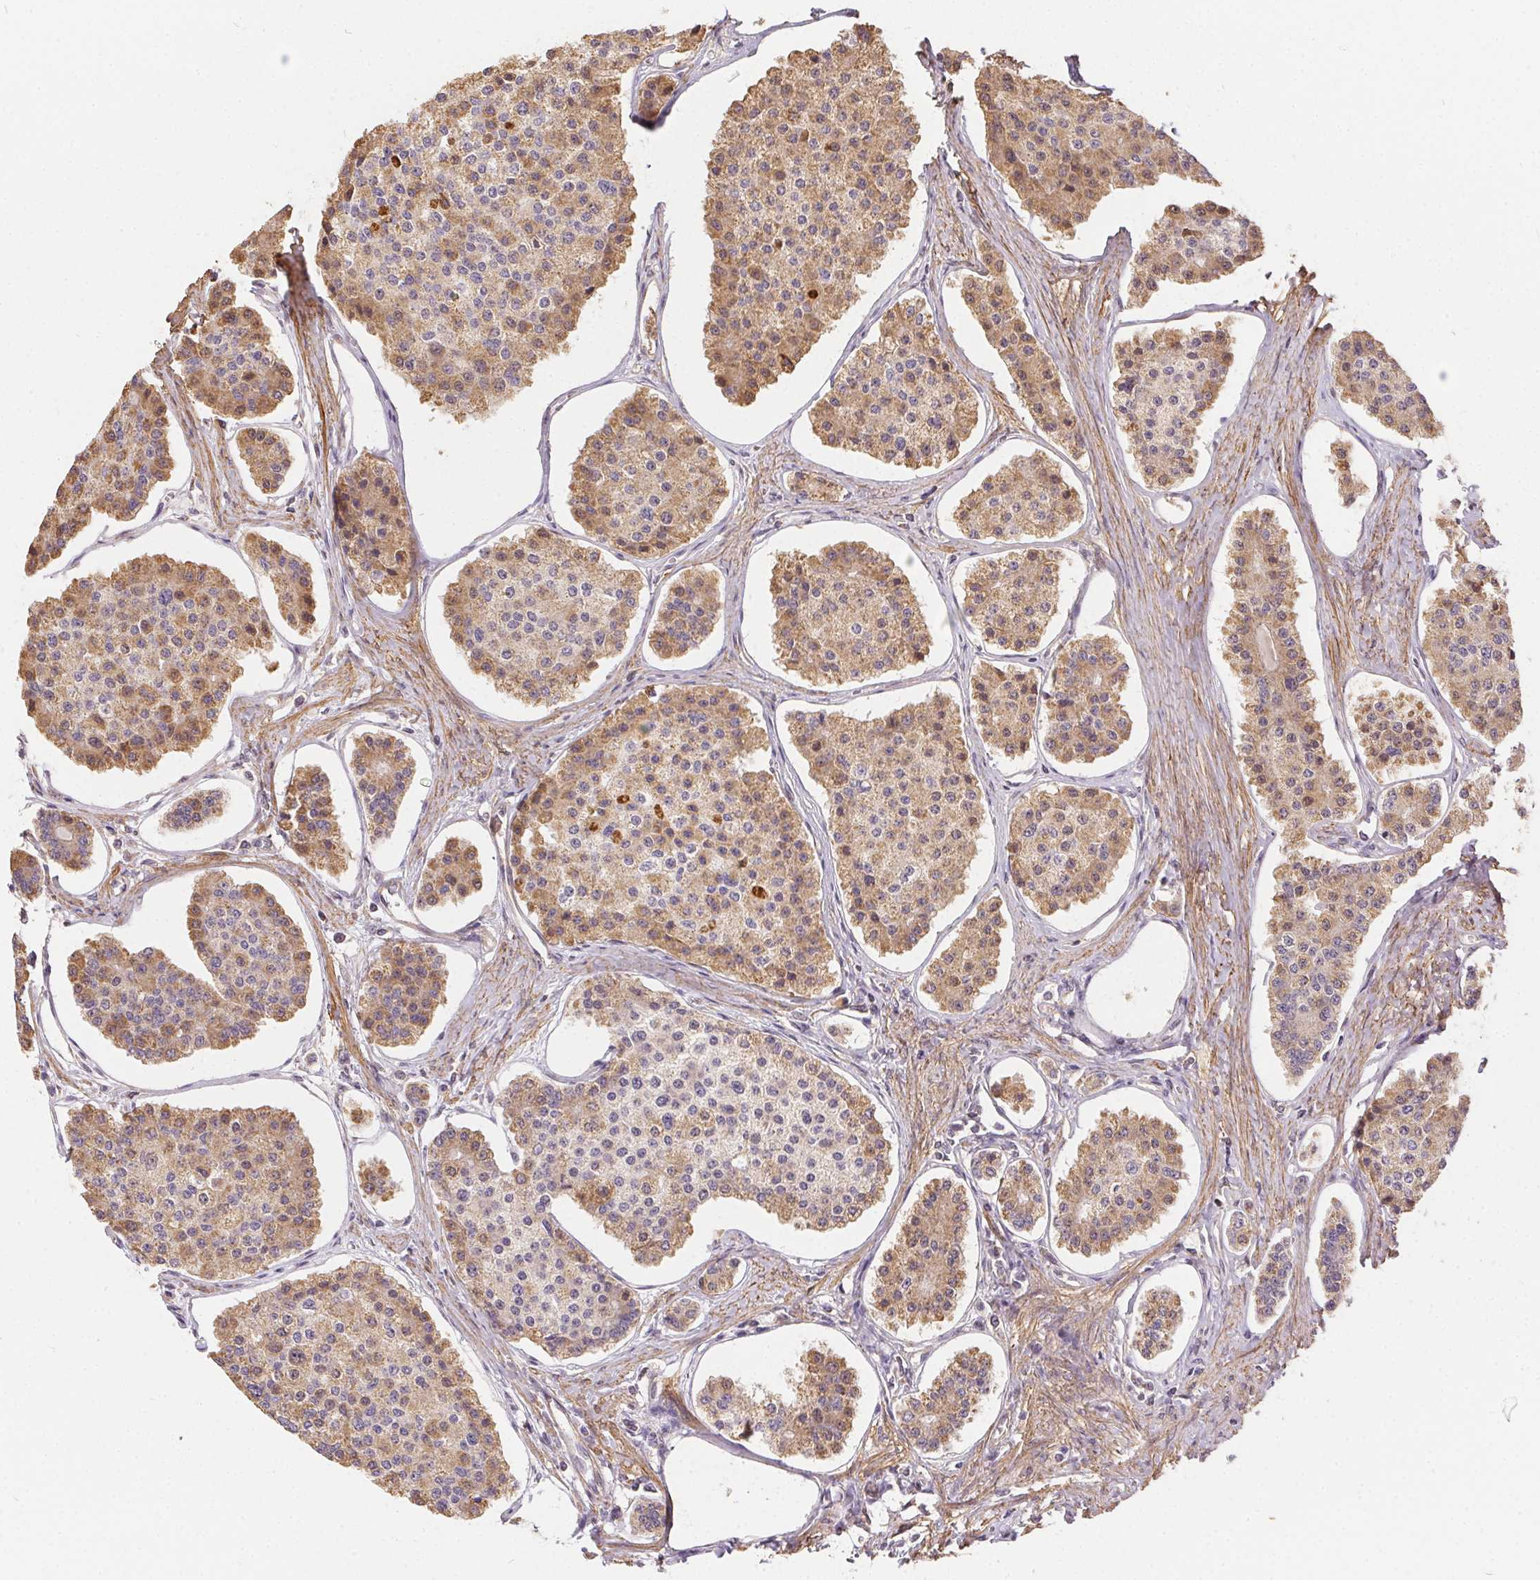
{"staining": {"intensity": "weak", "quantity": ">75%", "location": "cytoplasmic/membranous"}, "tissue": "carcinoid", "cell_type": "Tumor cells", "image_type": "cancer", "snomed": [{"axis": "morphology", "description": "Carcinoid, malignant, NOS"}, {"axis": "topography", "description": "Small intestine"}], "caption": "Carcinoid (malignant) stained with a brown dye demonstrates weak cytoplasmic/membranous positive expression in about >75% of tumor cells.", "gene": "REV3L", "patient": {"sex": "female", "age": 65}}